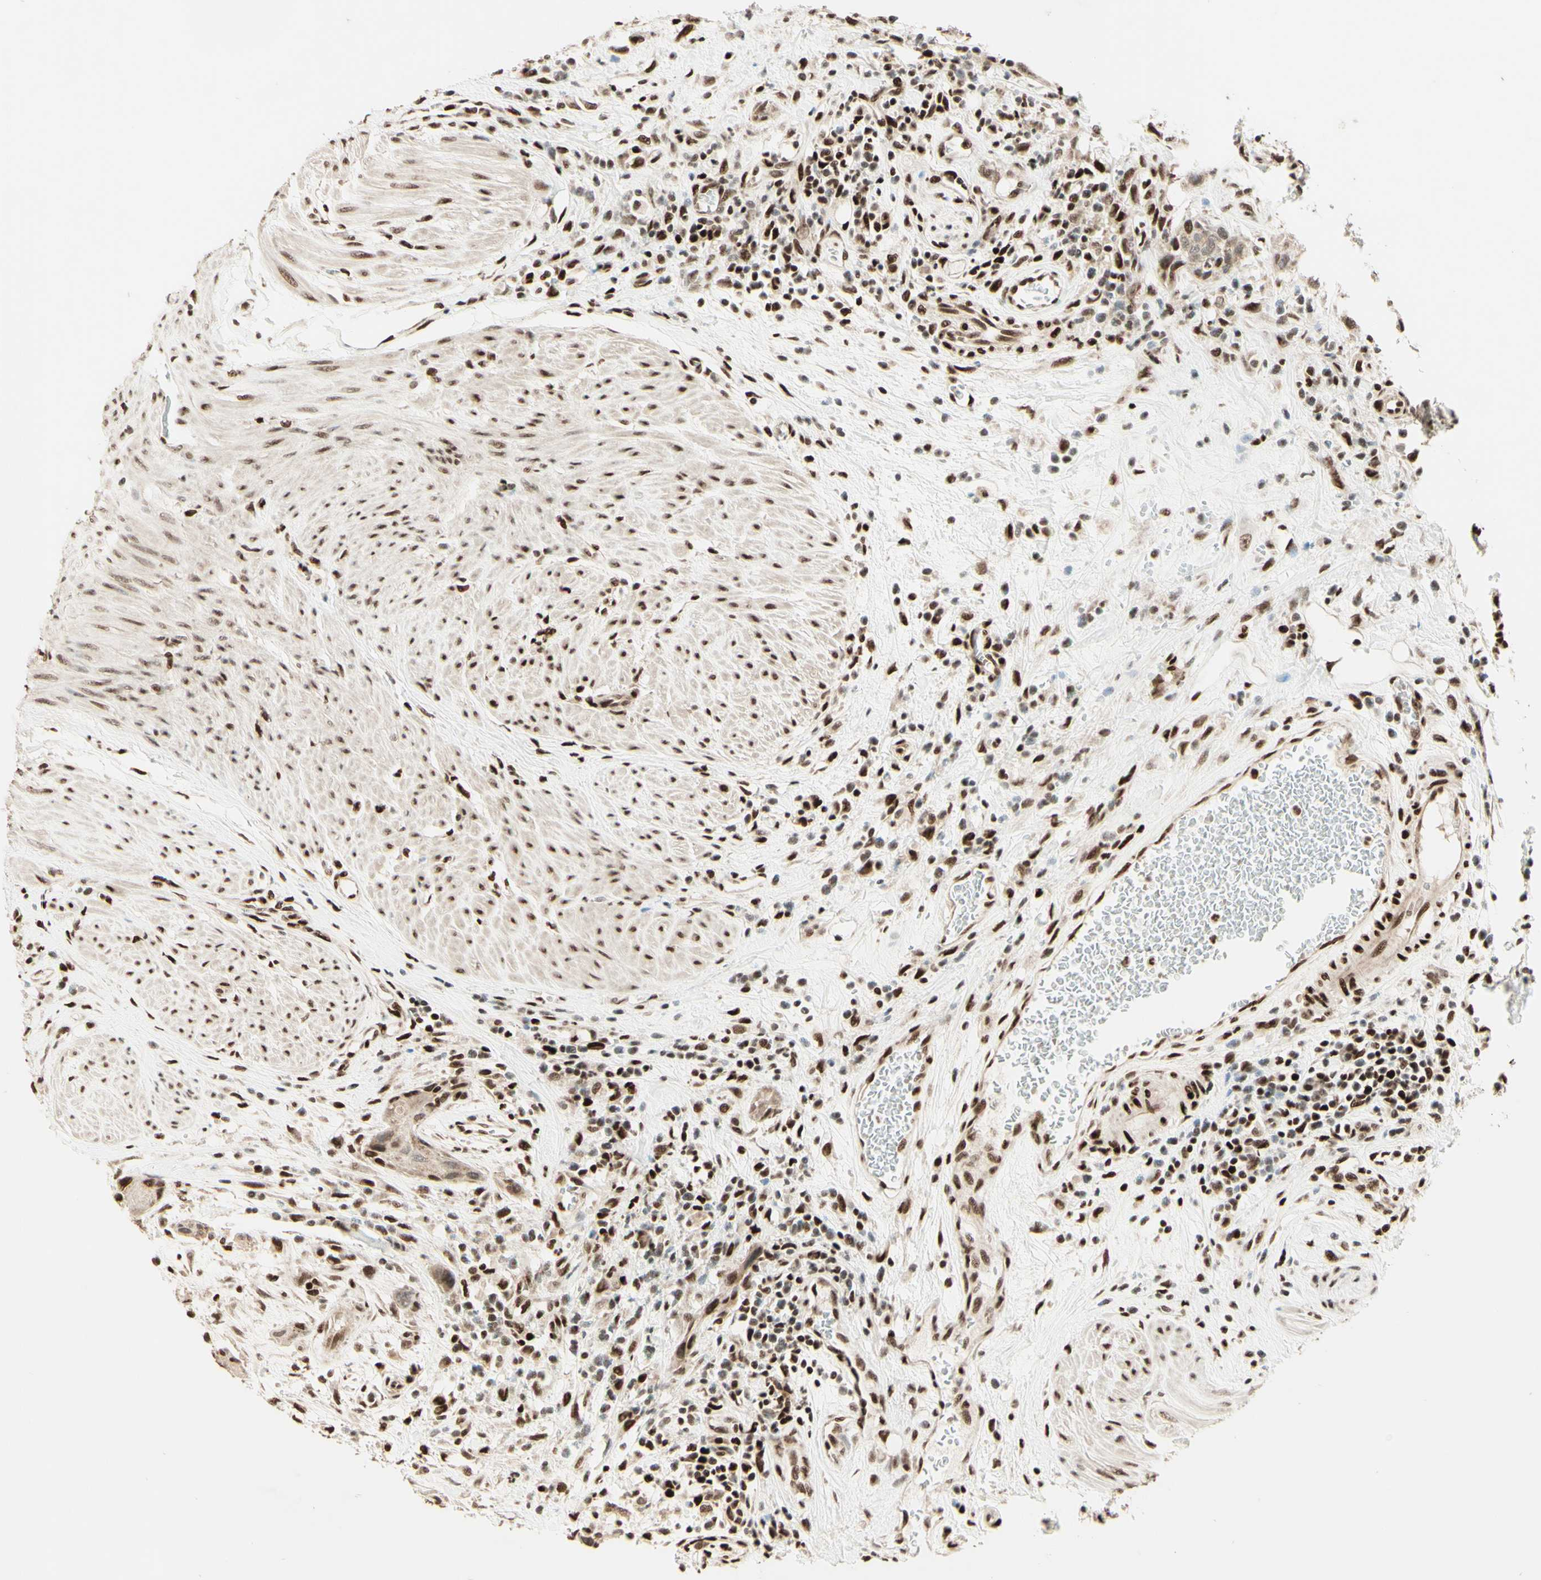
{"staining": {"intensity": "moderate", "quantity": "25%-75%", "location": "nuclear"}, "tissue": "urothelial cancer", "cell_type": "Tumor cells", "image_type": "cancer", "snomed": [{"axis": "morphology", "description": "Urothelial carcinoma, High grade"}, {"axis": "topography", "description": "Urinary bladder"}], "caption": "About 25%-75% of tumor cells in urothelial carcinoma (high-grade) show moderate nuclear protein expression as visualized by brown immunohistochemical staining.", "gene": "NR3C1", "patient": {"sex": "male", "age": 35}}